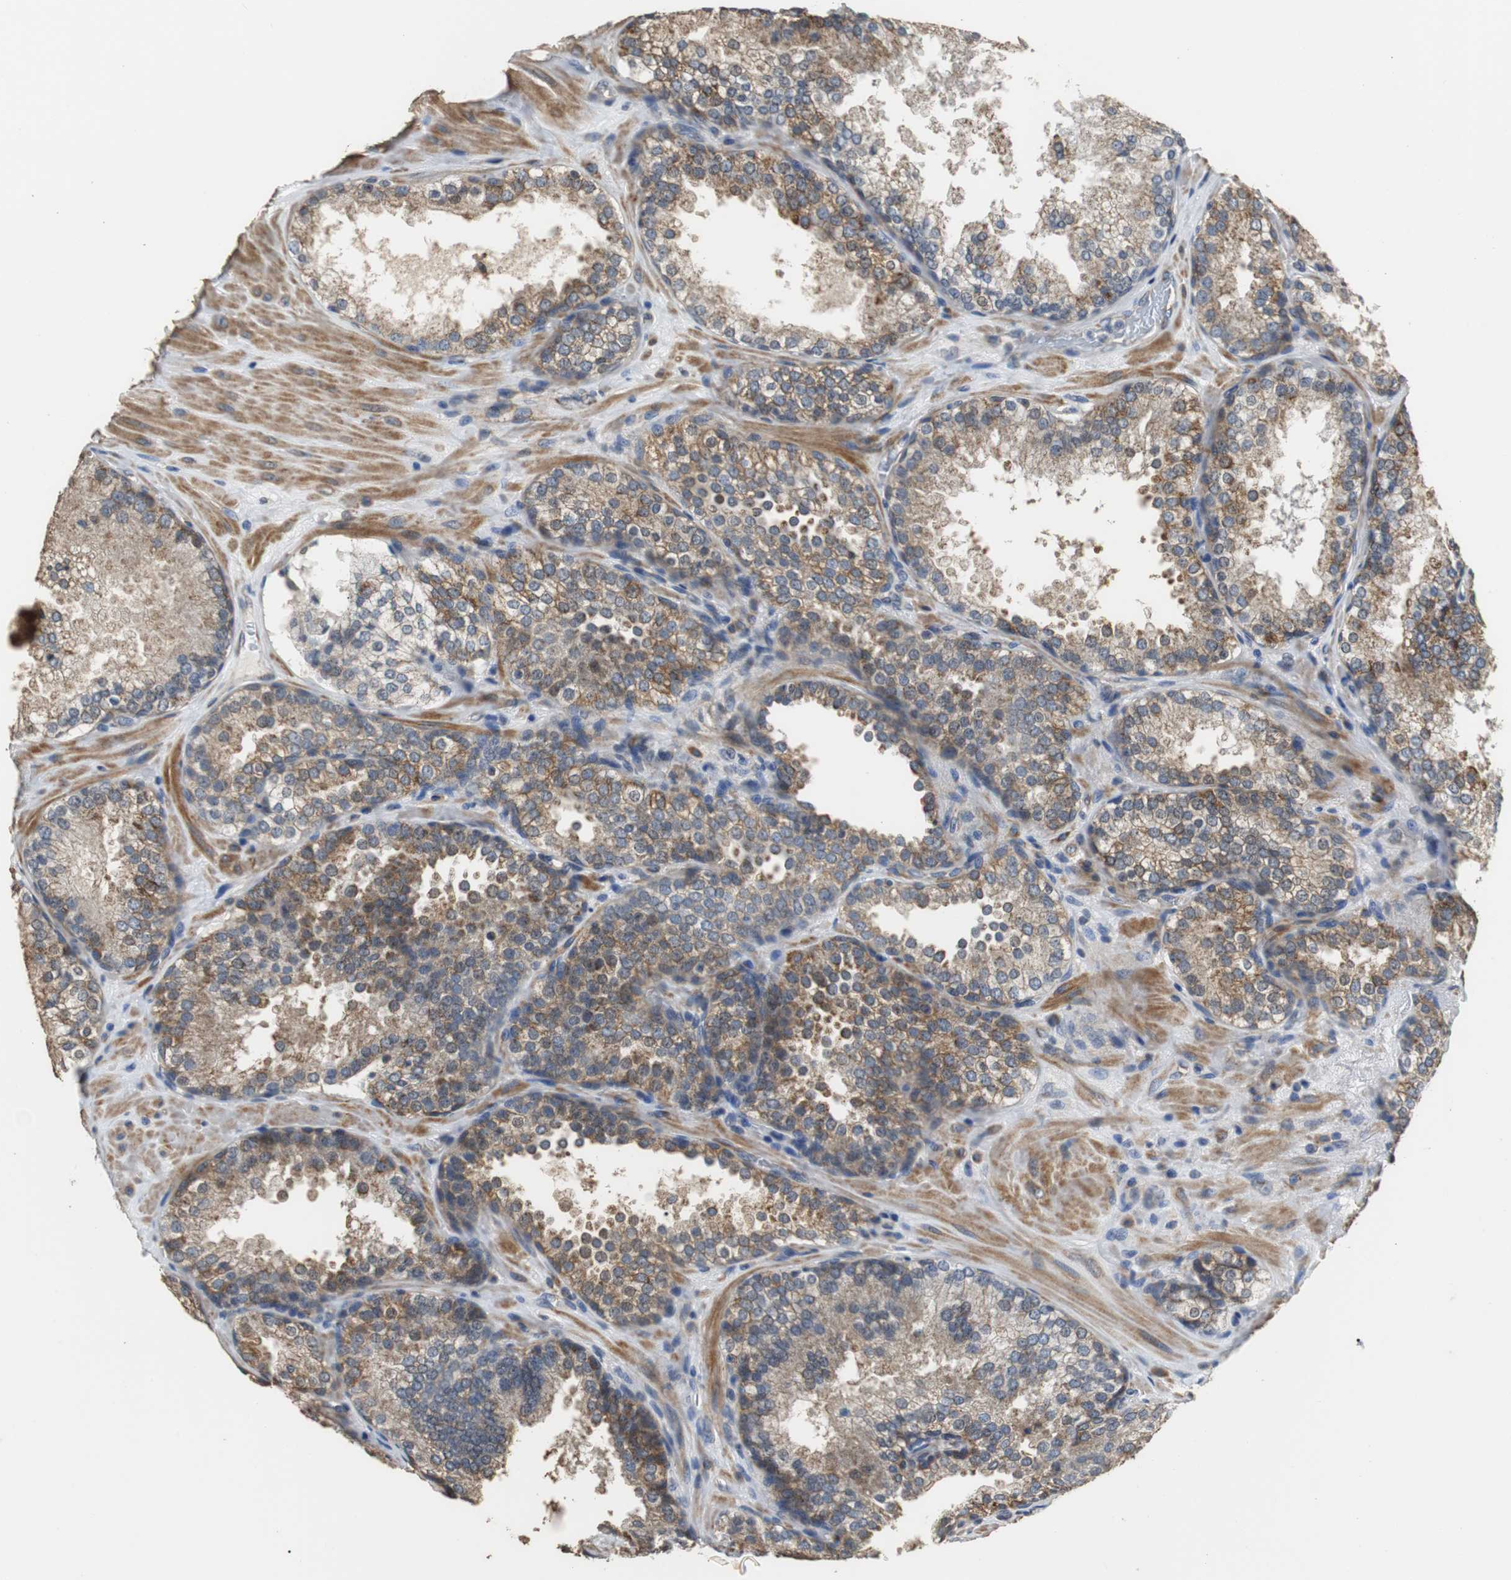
{"staining": {"intensity": "moderate", "quantity": ">75%", "location": "cytoplasmic/membranous"}, "tissue": "prostate cancer", "cell_type": "Tumor cells", "image_type": "cancer", "snomed": [{"axis": "morphology", "description": "Adenocarcinoma, High grade"}, {"axis": "topography", "description": "Prostate"}], "caption": "Moderate cytoplasmic/membranous expression is appreciated in about >75% of tumor cells in prostate adenocarcinoma (high-grade). The protein of interest is stained brown, and the nuclei are stained in blue (DAB IHC with brightfield microscopy, high magnification).", "gene": "HMGCL", "patient": {"sex": "male", "age": 70}}